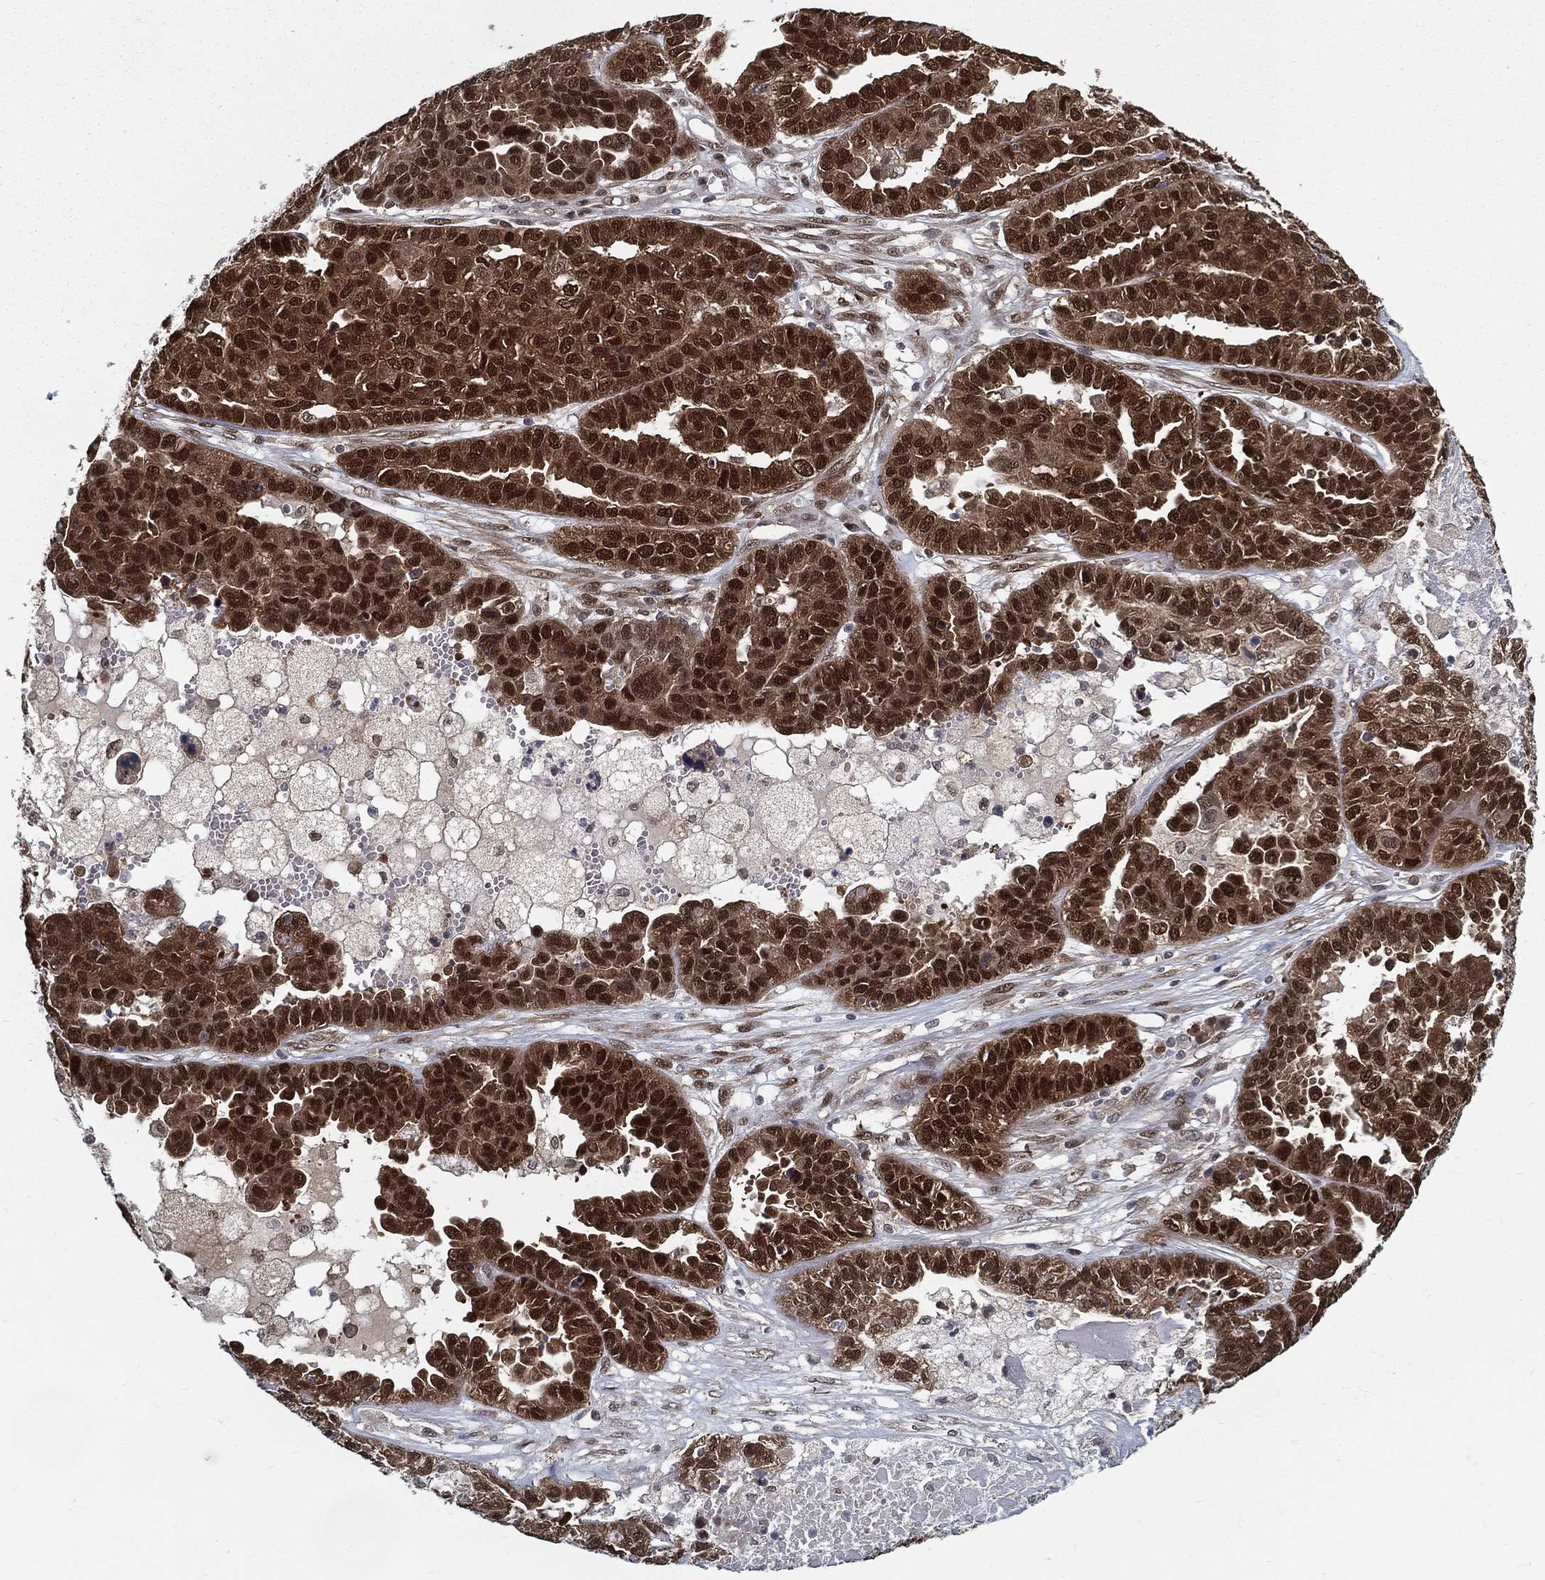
{"staining": {"intensity": "strong", "quantity": ">75%", "location": "cytoplasmic/membranous,nuclear"}, "tissue": "ovarian cancer", "cell_type": "Tumor cells", "image_type": "cancer", "snomed": [{"axis": "morphology", "description": "Cystadenocarcinoma, serous, NOS"}, {"axis": "topography", "description": "Ovary"}], "caption": "Tumor cells display high levels of strong cytoplasmic/membranous and nuclear expression in about >75% of cells in ovarian serous cystadenocarcinoma.", "gene": "CARM1", "patient": {"sex": "female", "age": 87}}